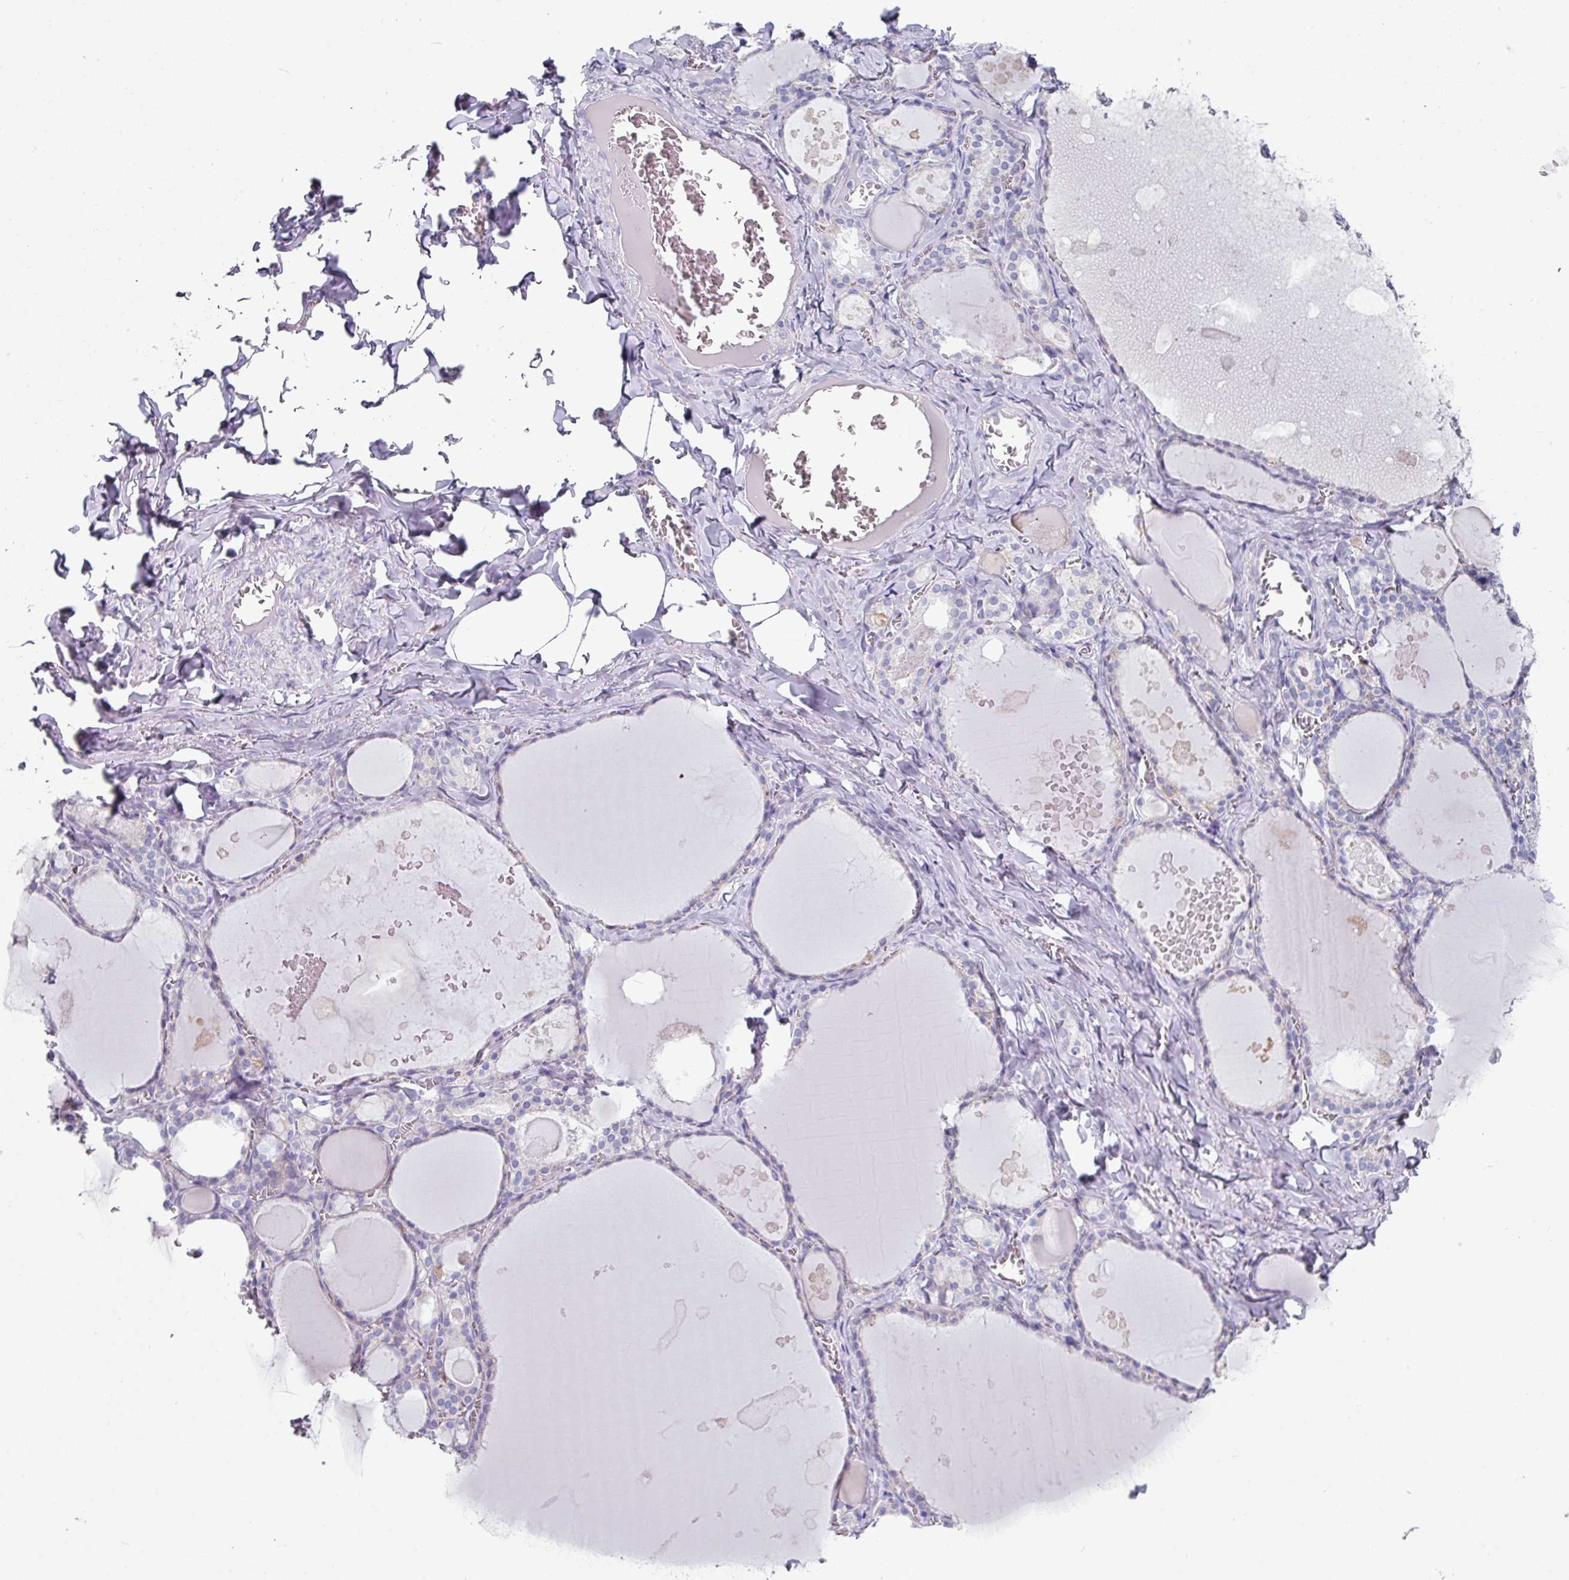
{"staining": {"intensity": "negative", "quantity": "none", "location": "none"}, "tissue": "thyroid gland", "cell_type": "Glandular cells", "image_type": "normal", "snomed": [{"axis": "morphology", "description": "Normal tissue, NOS"}, {"axis": "topography", "description": "Thyroid gland"}], "caption": "High magnification brightfield microscopy of benign thyroid gland stained with DAB (3,3'-diaminobenzidine) (brown) and counterstained with hematoxylin (blue): glandular cells show no significant staining. (DAB (3,3'-diaminobenzidine) immunohistochemistry, high magnification).", "gene": "SETBP1", "patient": {"sex": "male", "age": 56}}